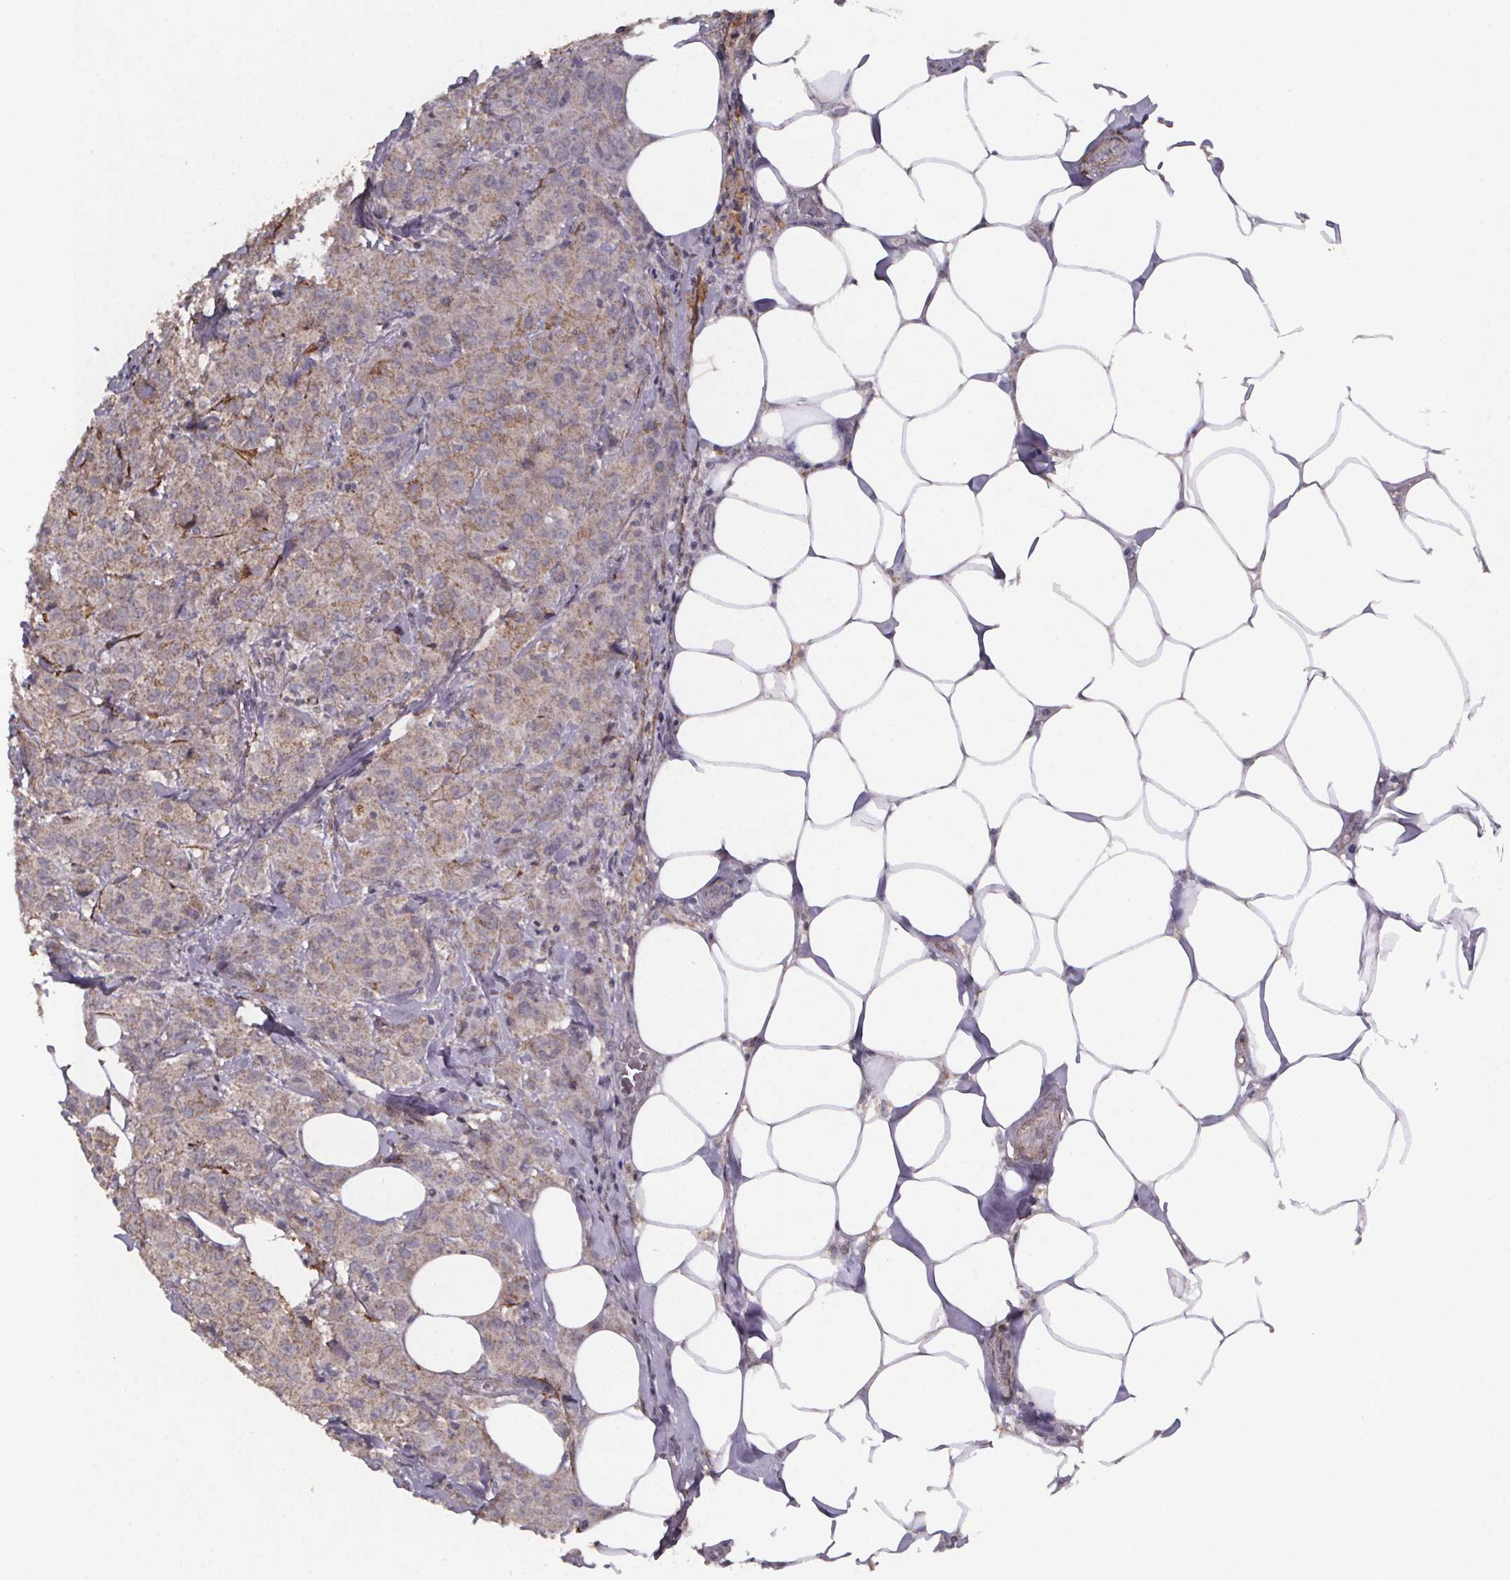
{"staining": {"intensity": "negative", "quantity": "none", "location": "none"}, "tissue": "breast cancer", "cell_type": "Tumor cells", "image_type": "cancer", "snomed": [{"axis": "morphology", "description": "Normal tissue, NOS"}, {"axis": "morphology", "description": "Duct carcinoma"}, {"axis": "topography", "description": "Breast"}], "caption": "The micrograph displays no staining of tumor cells in breast infiltrating ductal carcinoma. (DAB immunohistochemistry (IHC) visualized using brightfield microscopy, high magnification).", "gene": "PALLD", "patient": {"sex": "female", "age": 43}}